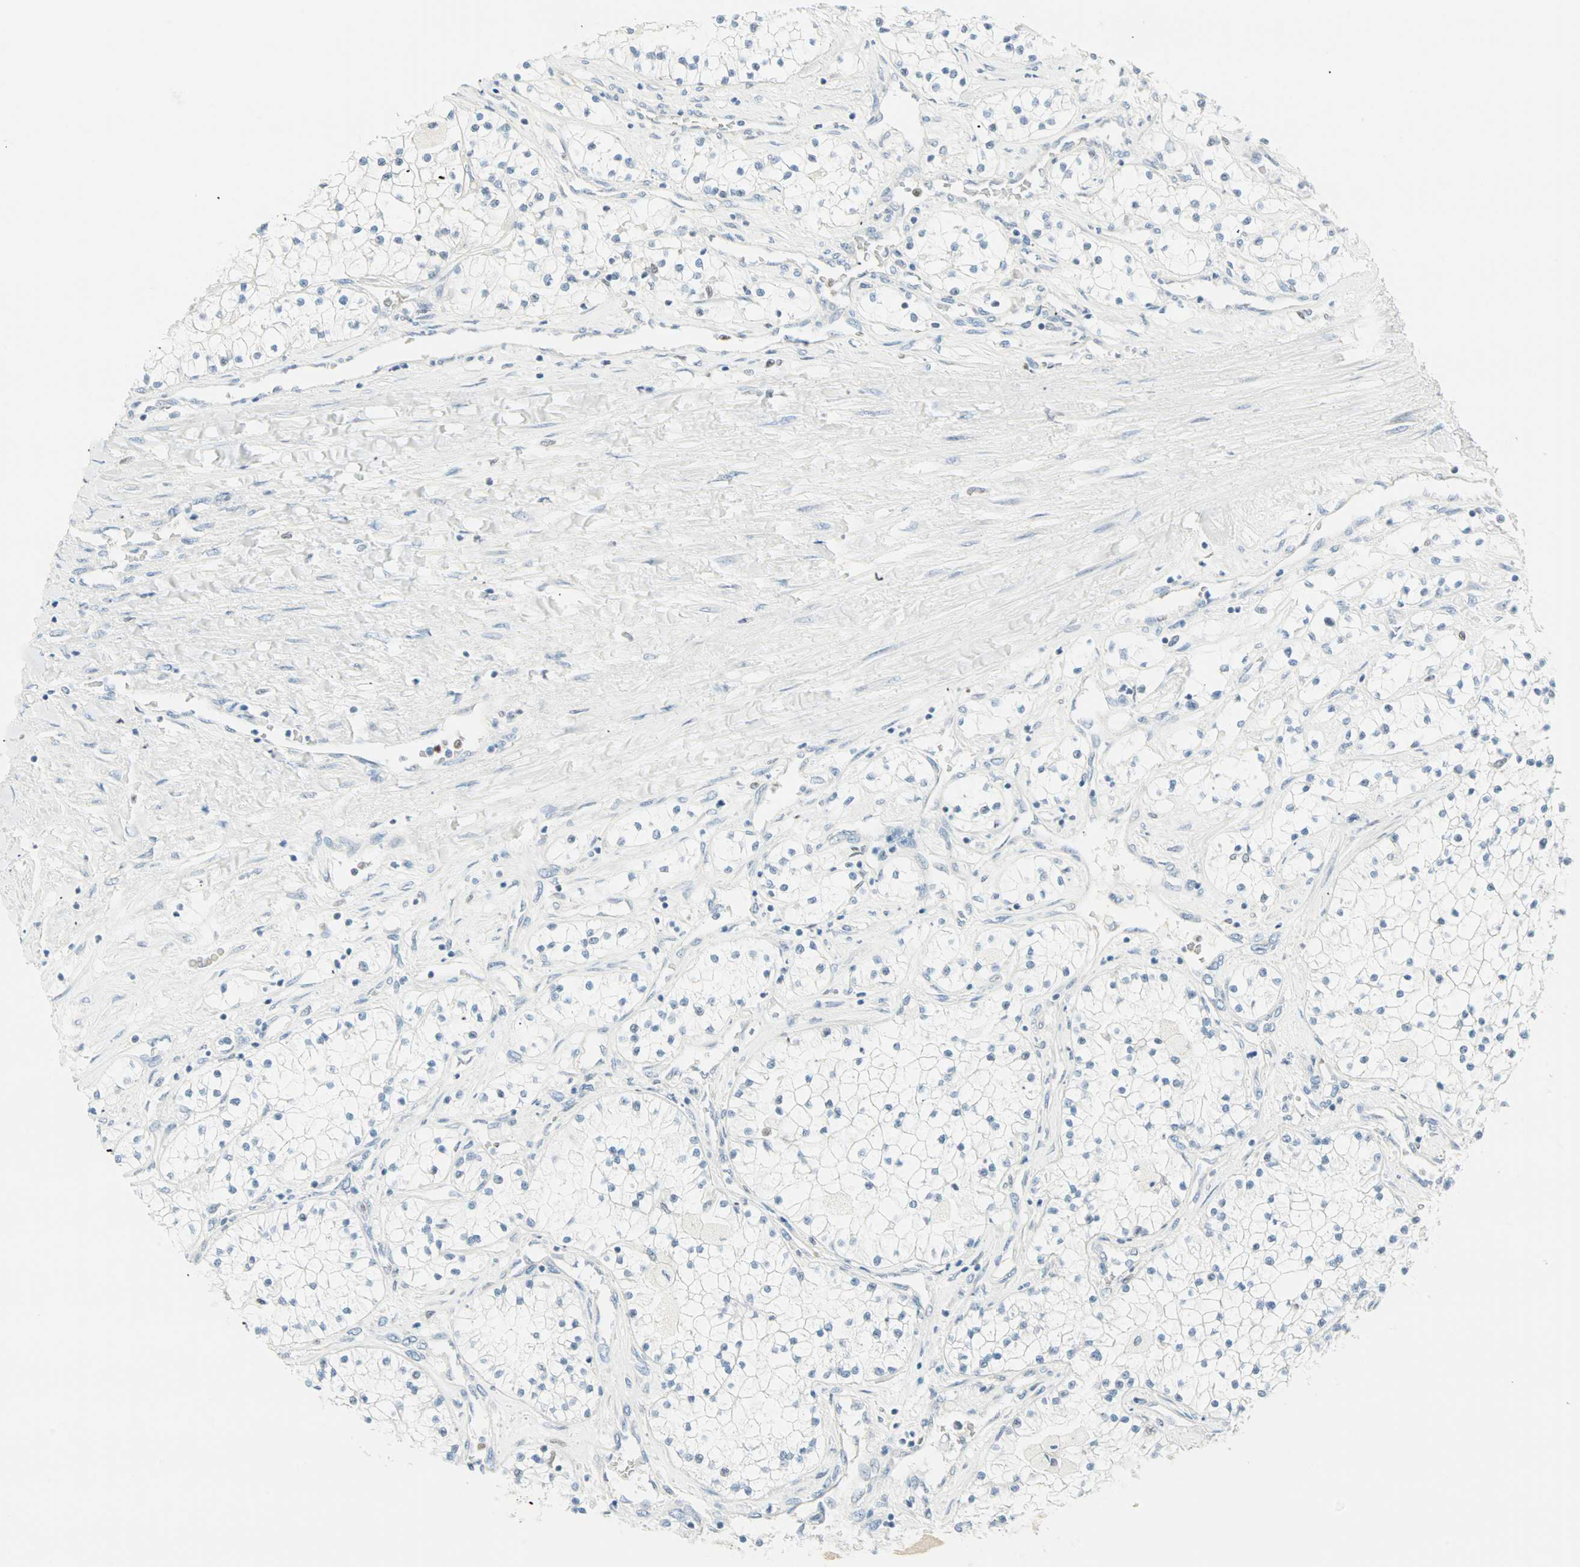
{"staining": {"intensity": "negative", "quantity": "none", "location": "none"}, "tissue": "renal cancer", "cell_type": "Tumor cells", "image_type": "cancer", "snomed": [{"axis": "morphology", "description": "Adenocarcinoma, NOS"}, {"axis": "topography", "description": "Kidney"}], "caption": "Renal cancer (adenocarcinoma) was stained to show a protein in brown. There is no significant expression in tumor cells.", "gene": "MLLT10", "patient": {"sex": "male", "age": 68}}